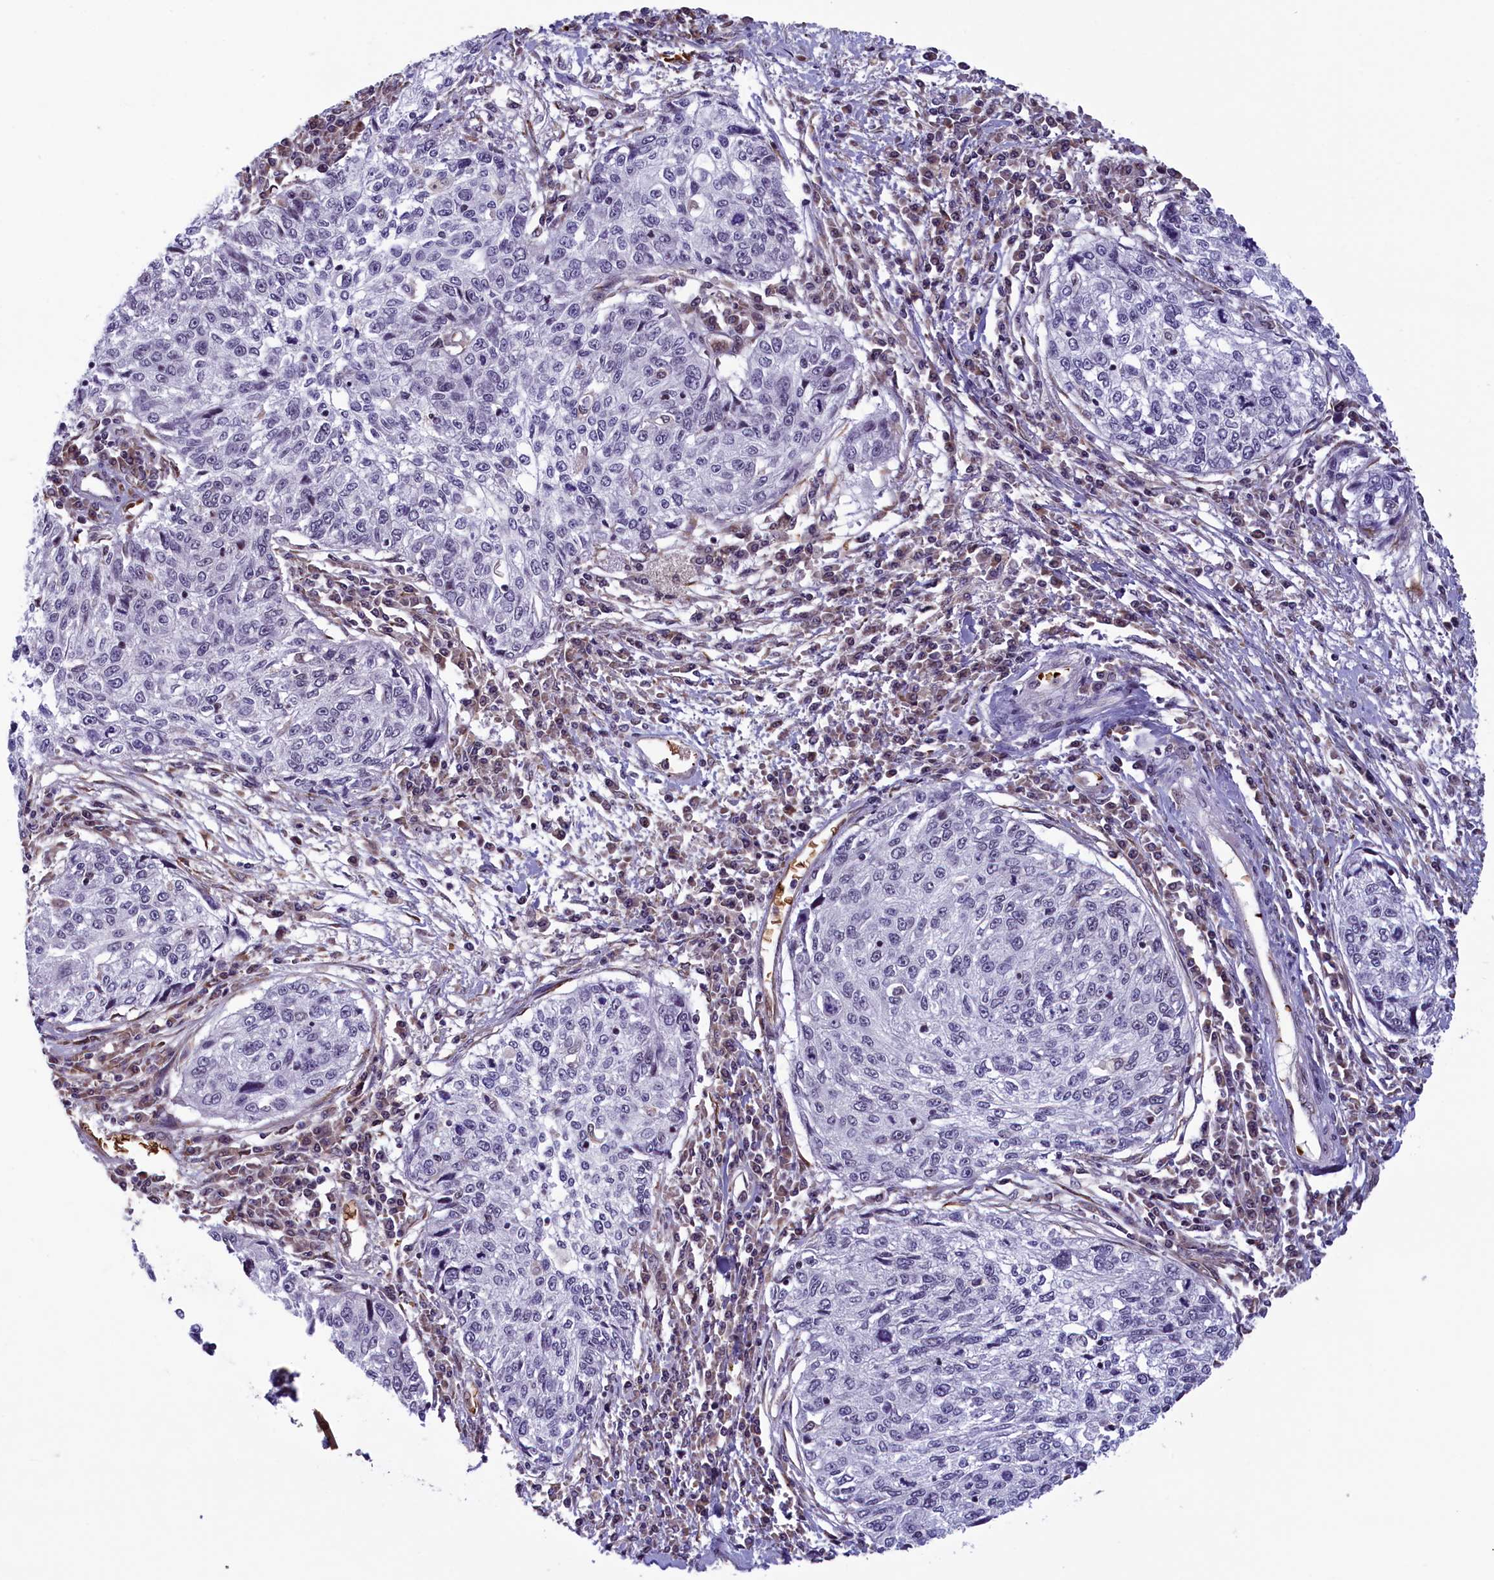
{"staining": {"intensity": "negative", "quantity": "none", "location": "none"}, "tissue": "cervical cancer", "cell_type": "Tumor cells", "image_type": "cancer", "snomed": [{"axis": "morphology", "description": "Squamous cell carcinoma, NOS"}, {"axis": "topography", "description": "Cervix"}], "caption": "A high-resolution photomicrograph shows immunohistochemistry (IHC) staining of cervical squamous cell carcinoma, which demonstrates no significant expression in tumor cells.", "gene": "MPHOSPH8", "patient": {"sex": "female", "age": 57}}